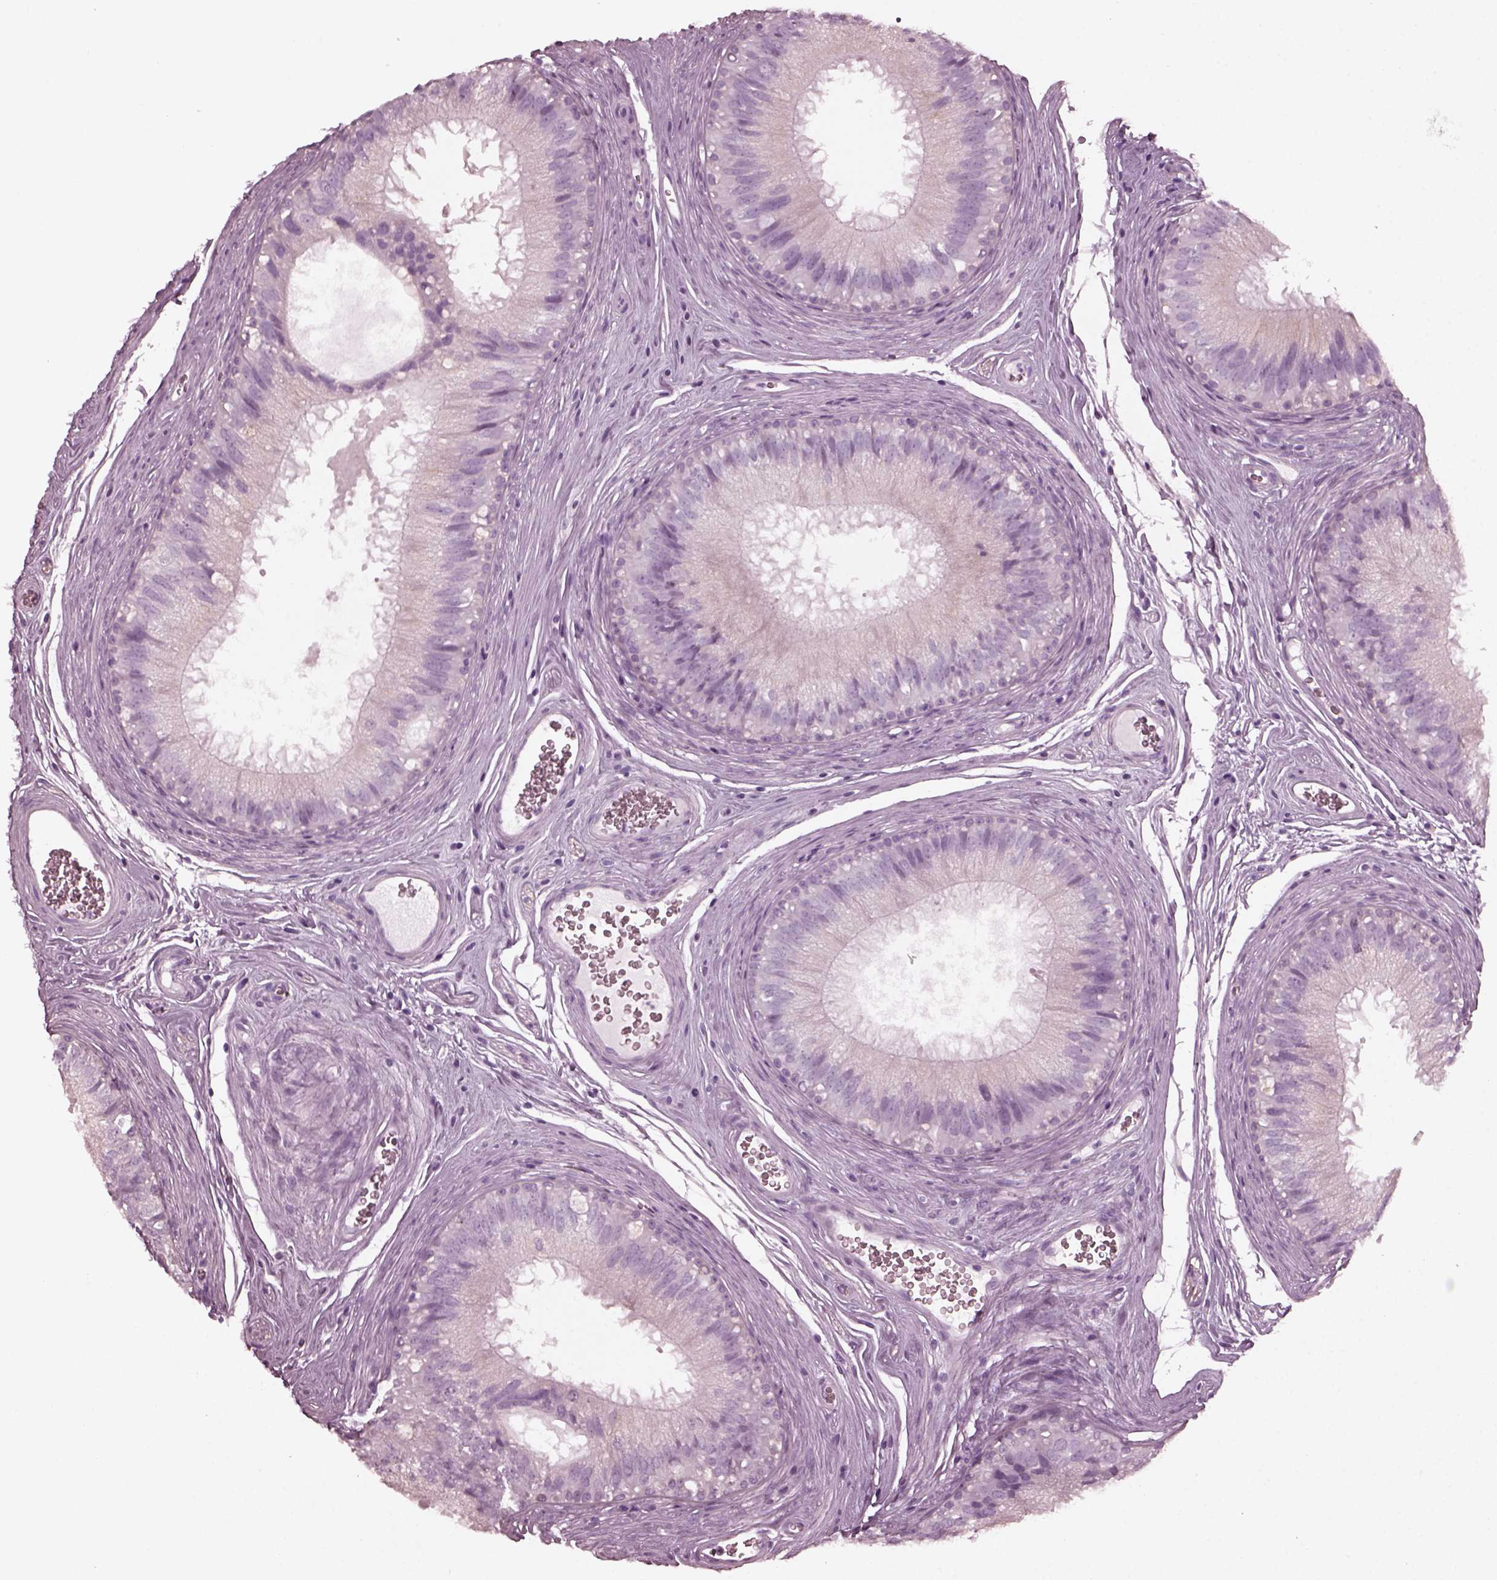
{"staining": {"intensity": "negative", "quantity": "none", "location": "none"}, "tissue": "epididymis", "cell_type": "Glandular cells", "image_type": "normal", "snomed": [{"axis": "morphology", "description": "Normal tissue, NOS"}, {"axis": "topography", "description": "Epididymis"}], "caption": "Immunohistochemistry photomicrograph of normal epididymis: human epididymis stained with DAB reveals no significant protein staining in glandular cells. Brightfield microscopy of immunohistochemistry stained with DAB (brown) and hematoxylin (blue), captured at high magnification.", "gene": "GRM6", "patient": {"sex": "male", "age": 37}}